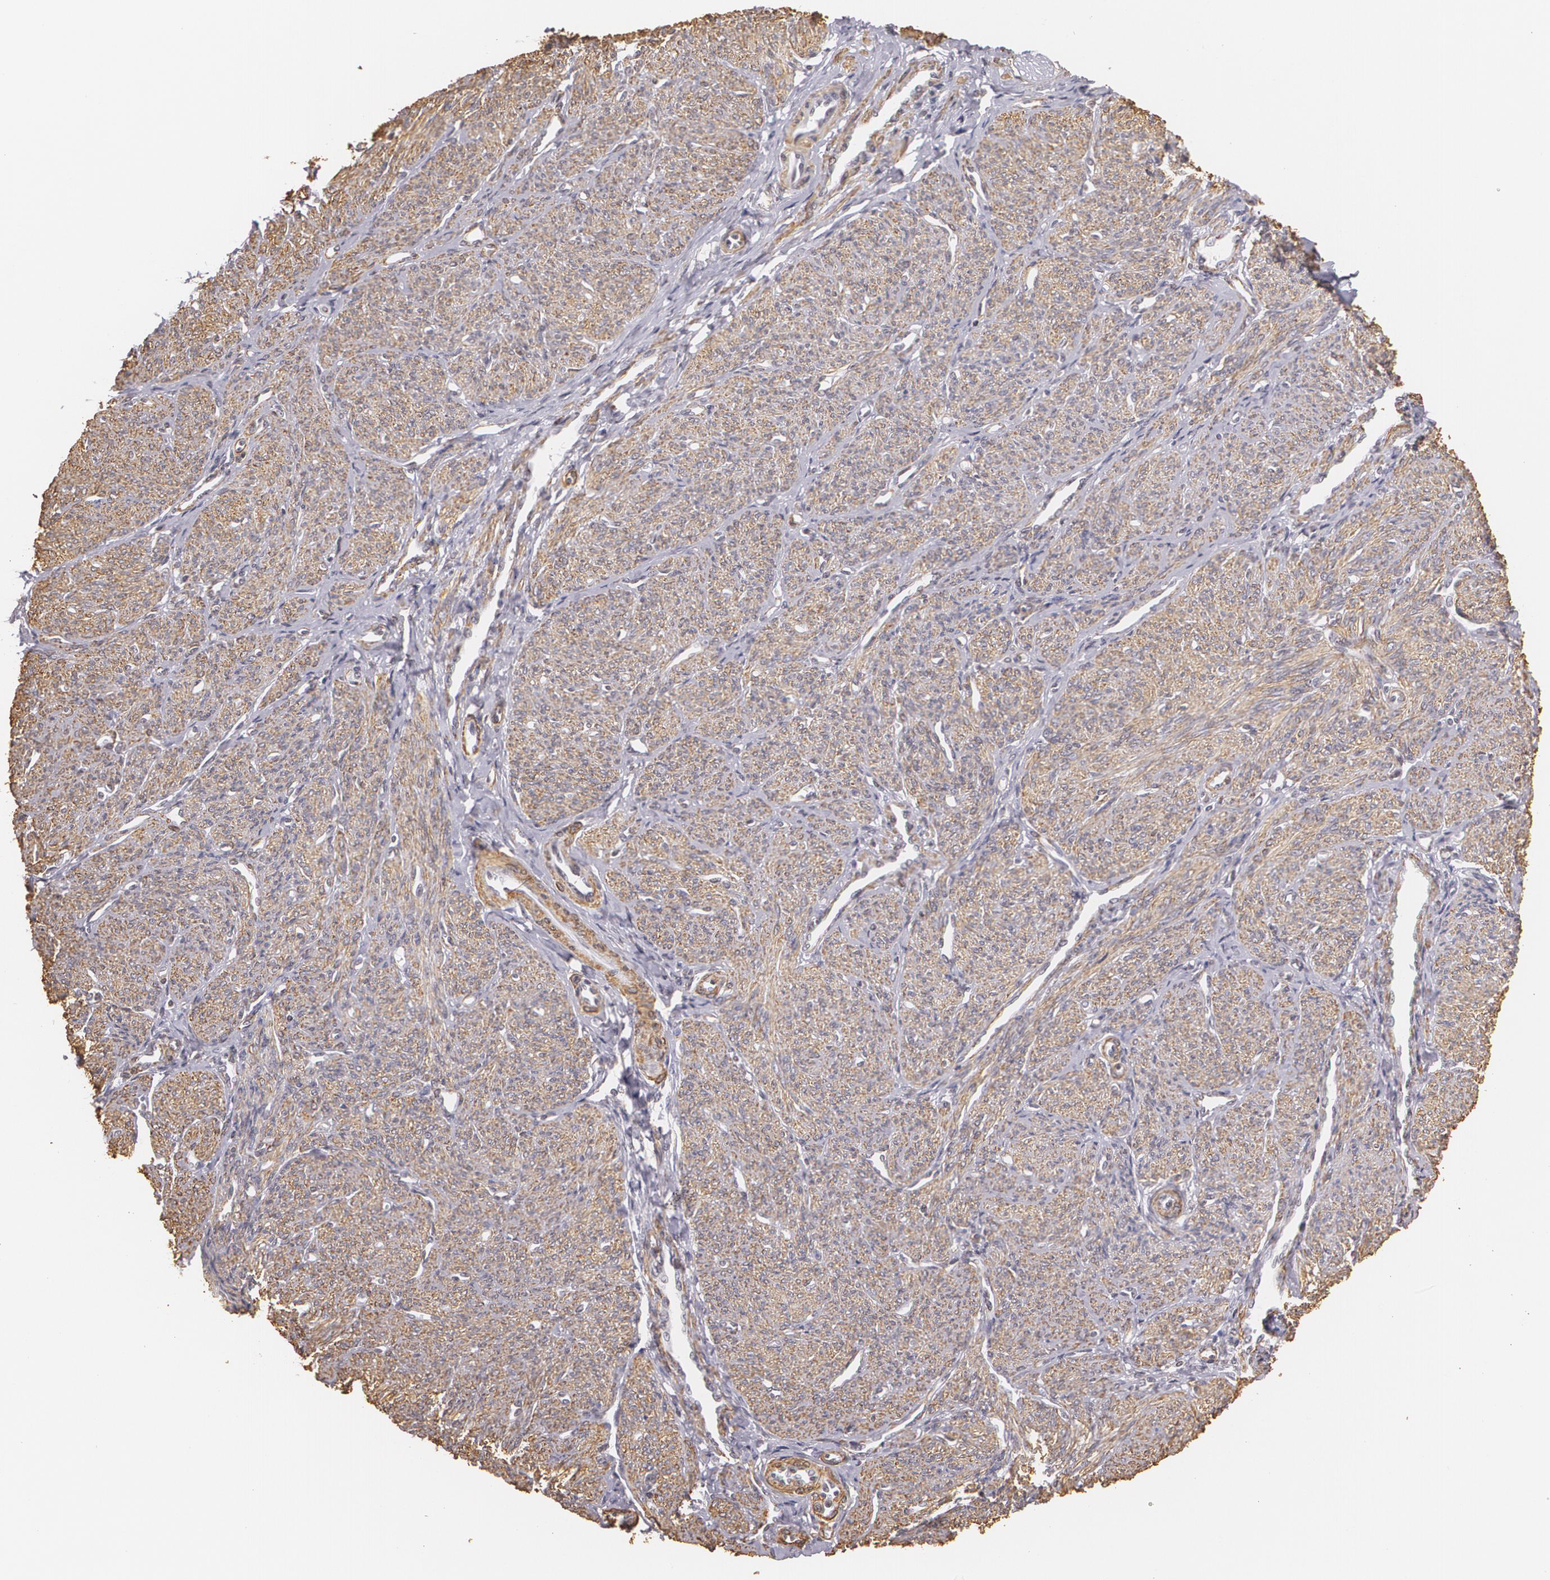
{"staining": {"intensity": "moderate", "quantity": ">75%", "location": "cytoplasmic/membranous"}, "tissue": "smooth muscle", "cell_type": "Smooth muscle cells", "image_type": "normal", "snomed": [{"axis": "morphology", "description": "Normal tissue, NOS"}, {"axis": "topography", "description": "Cervix"}, {"axis": "topography", "description": "Endometrium"}], "caption": "This is a micrograph of immunohistochemistry (IHC) staining of normal smooth muscle, which shows moderate staining in the cytoplasmic/membranous of smooth muscle cells.", "gene": "VAMP1", "patient": {"sex": "female", "age": 65}}